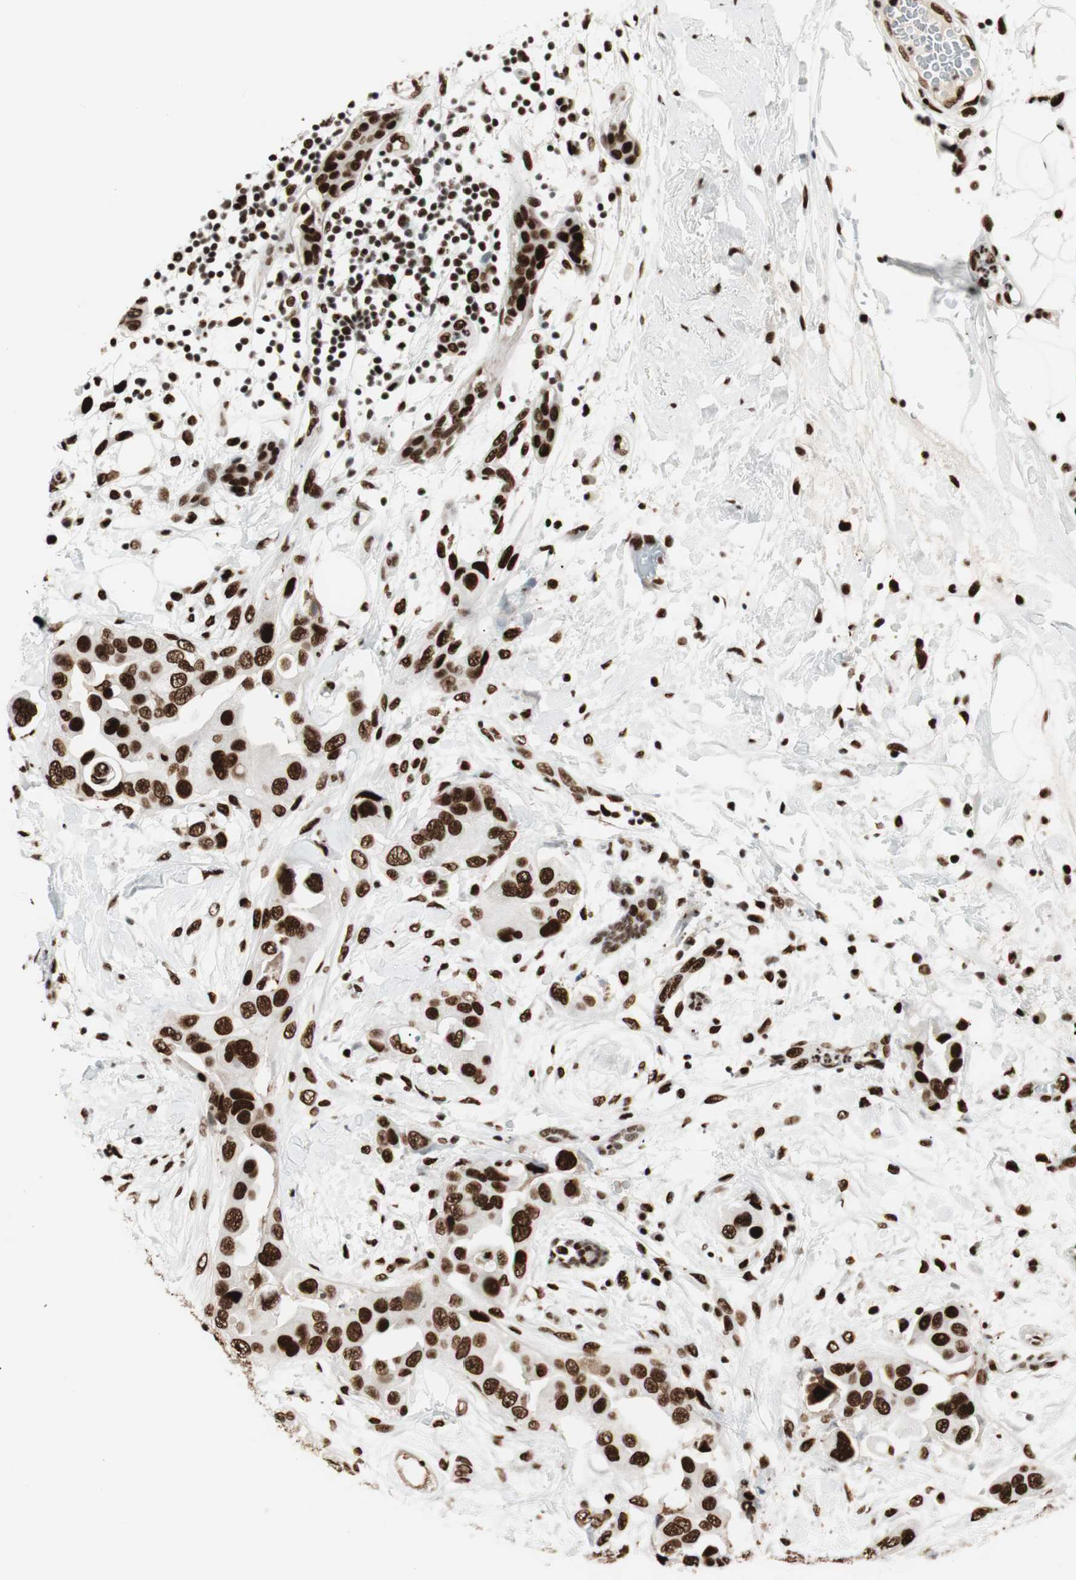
{"staining": {"intensity": "strong", "quantity": ">75%", "location": "nuclear"}, "tissue": "breast cancer", "cell_type": "Tumor cells", "image_type": "cancer", "snomed": [{"axis": "morphology", "description": "Duct carcinoma"}, {"axis": "topography", "description": "Breast"}], "caption": "Breast cancer stained with a protein marker demonstrates strong staining in tumor cells.", "gene": "PSME3", "patient": {"sex": "female", "age": 40}}